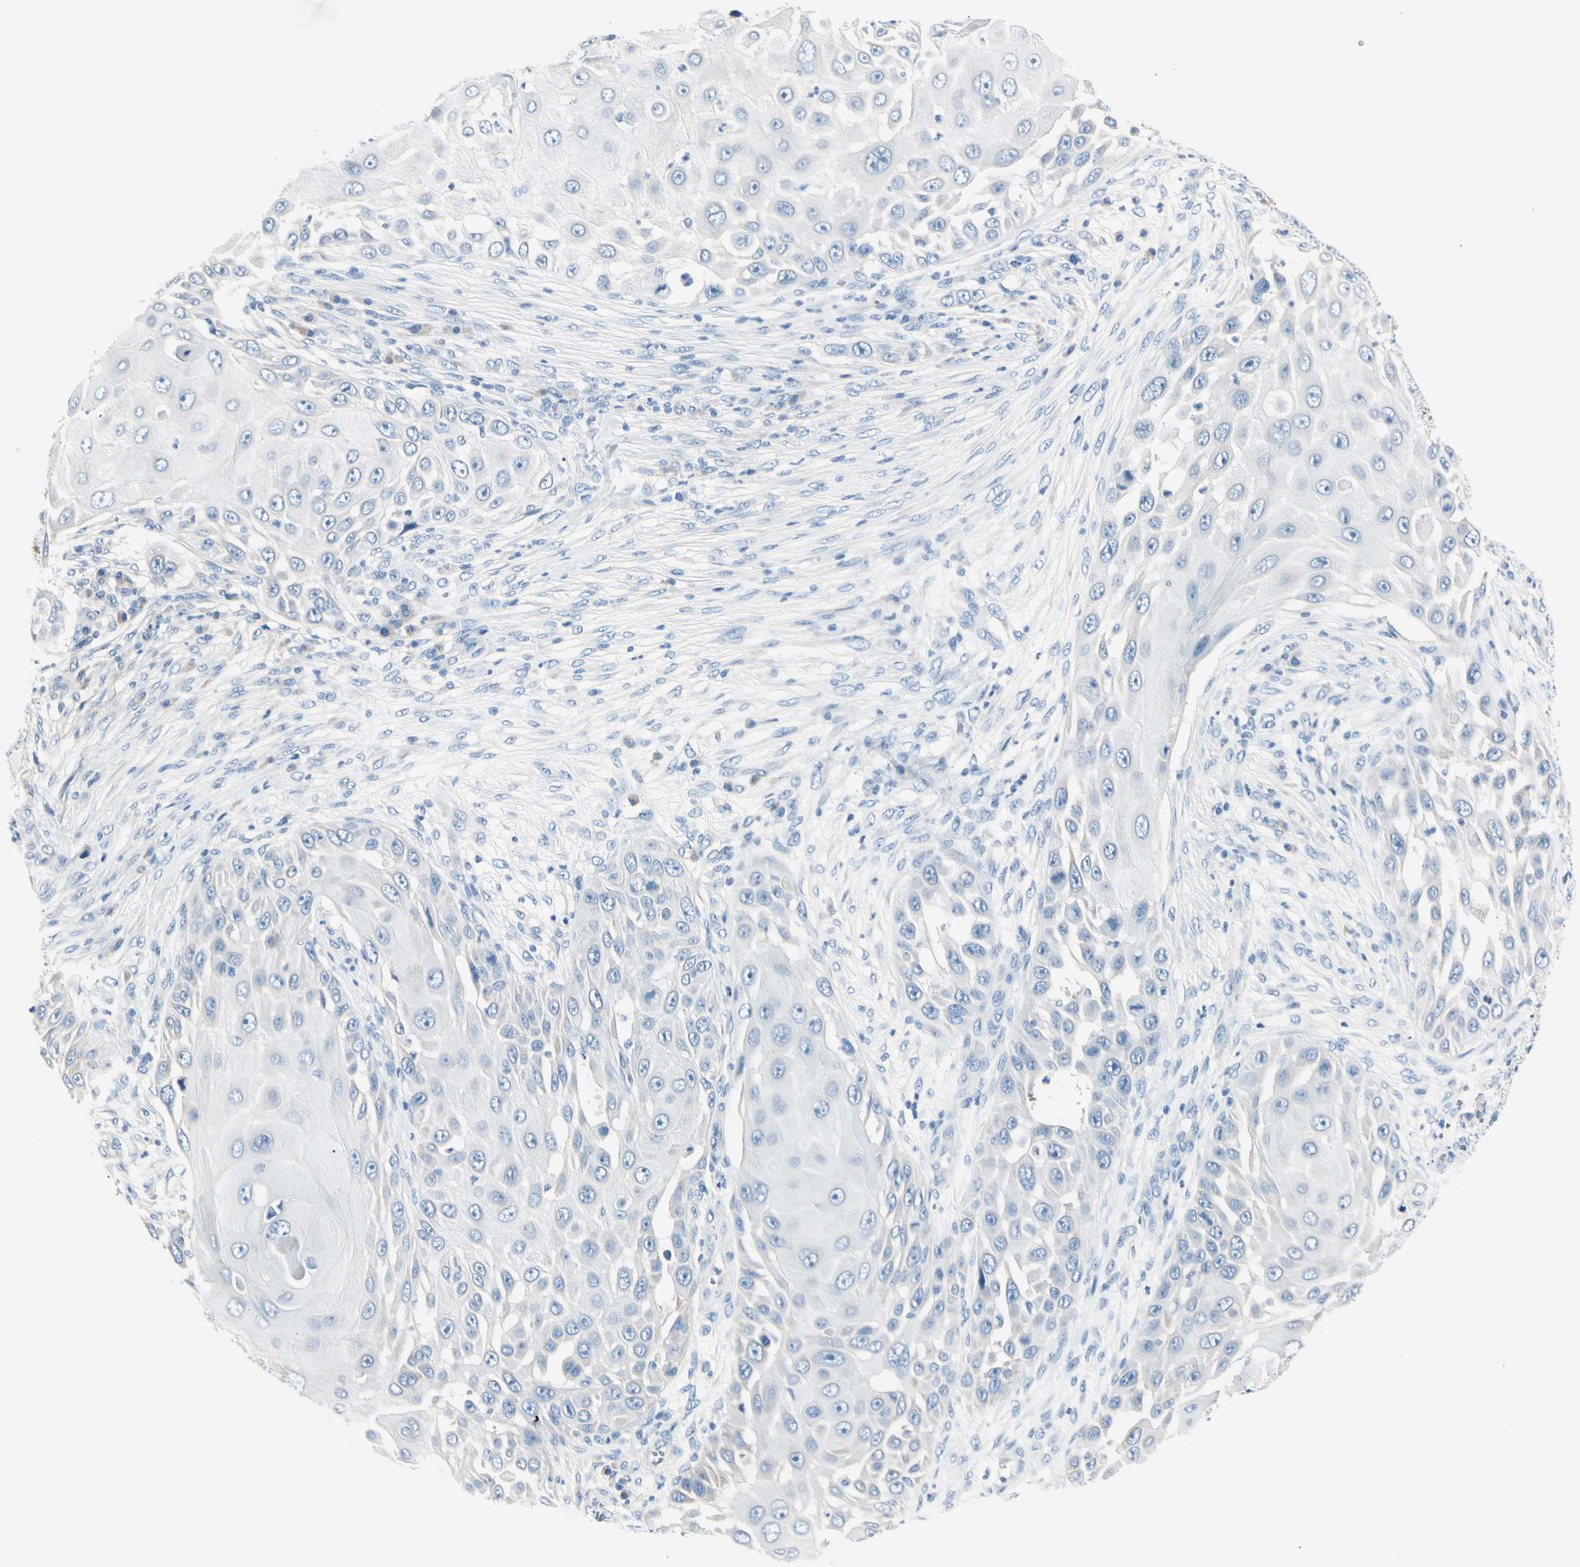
{"staining": {"intensity": "negative", "quantity": "none", "location": "none"}, "tissue": "skin cancer", "cell_type": "Tumor cells", "image_type": "cancer", "snomed": [{"axis": "morphology", "description": "Squamous cell carcinoma, NOS"}, {"axis": "topography", "description": "Skin"}], "caption": "Photomicrograph shows no protein positivity in tumor cells of squamous cell carcinoma (skin) tissue. (DAB IHC visualized using brightfield microscopy, high magnification).", "gene": "PEBP1", "patient": {"sex": "female", "age": 44}}